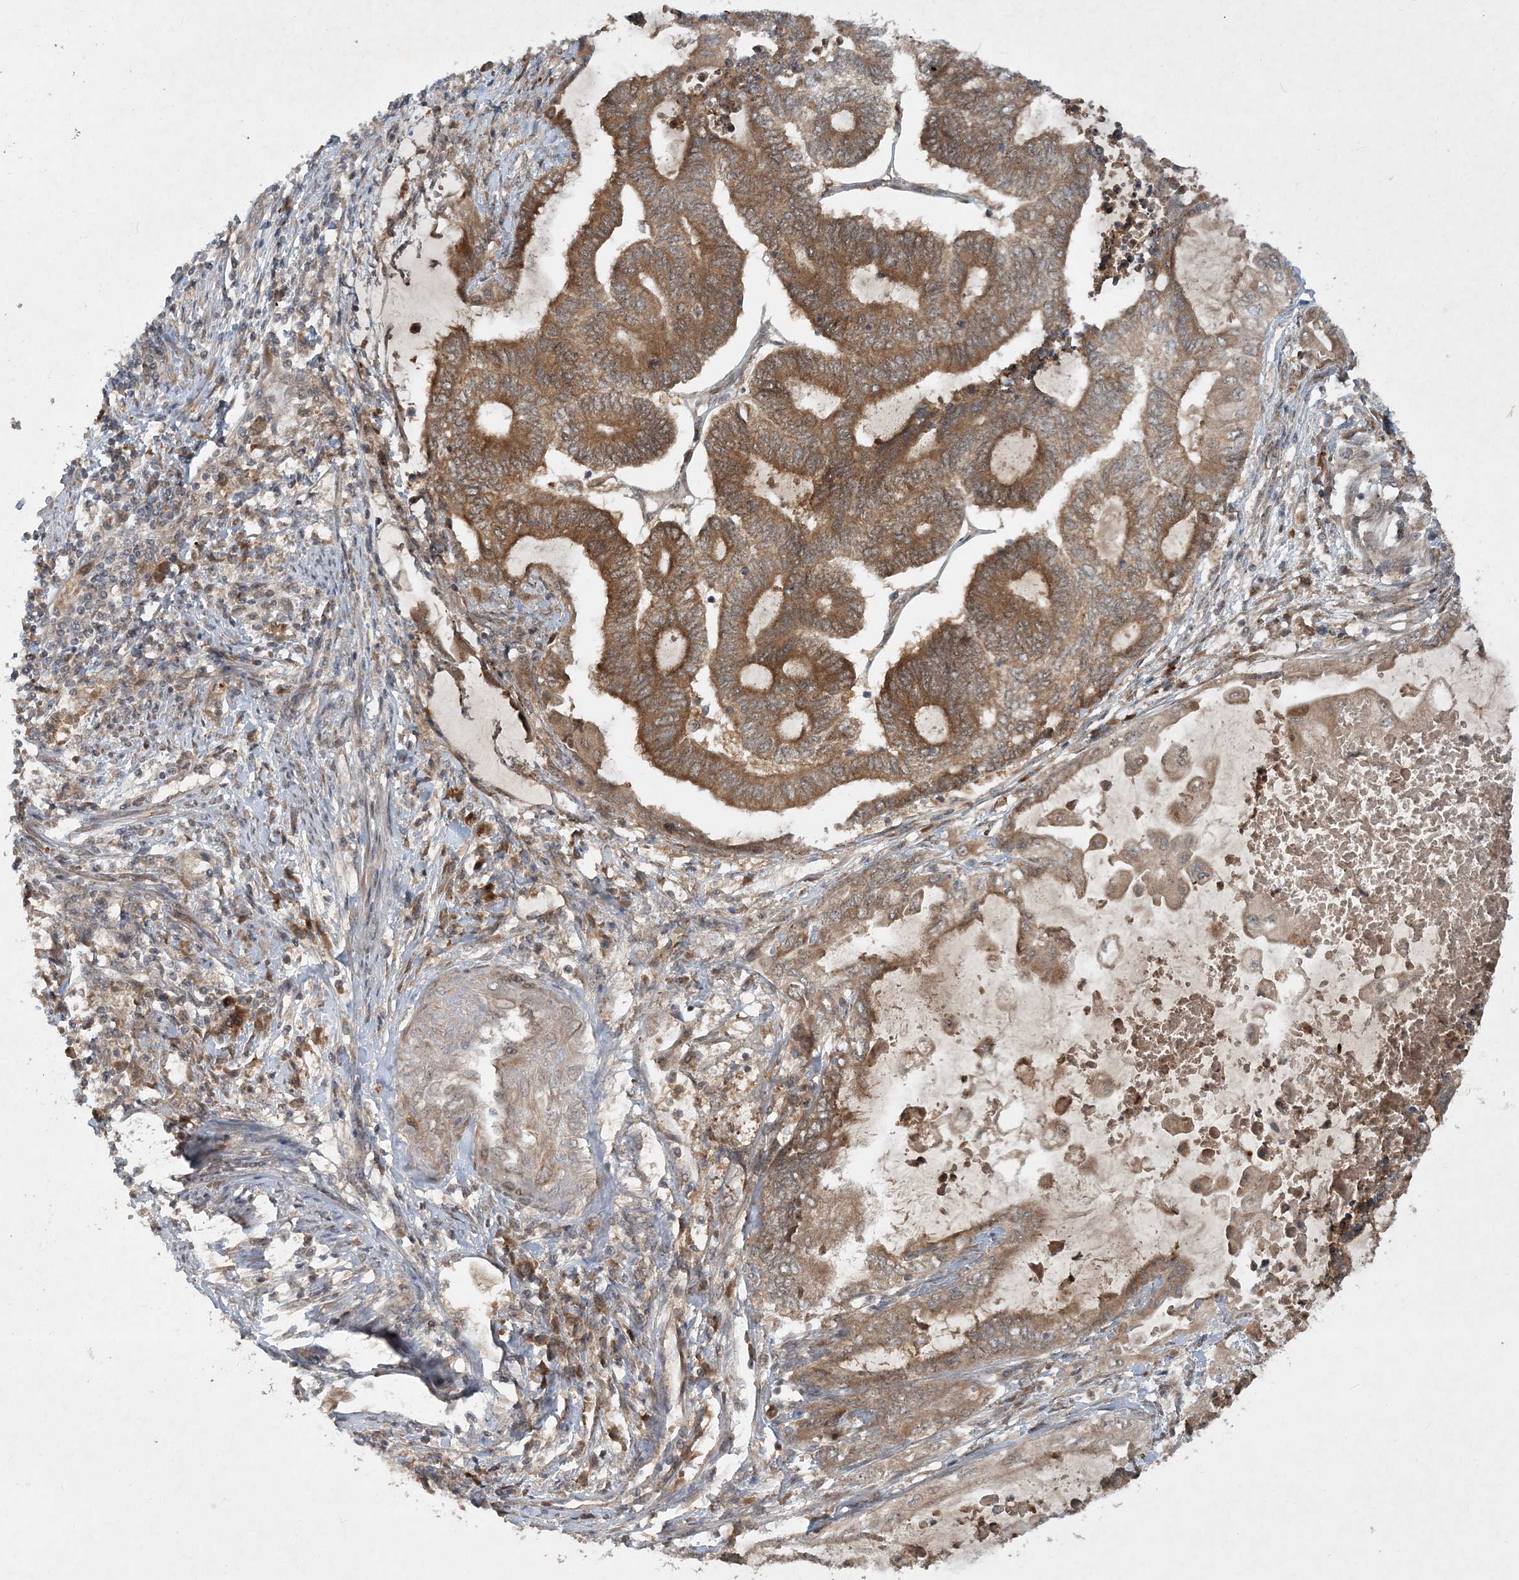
{"staining": {"intensity": "moderate", "quantity": ">75%", "location": "cytoplasmic/membranous"}, "tissue": "endometrial cancer", "cell_type": "Tumor cells", "image_type": "cancer", "snomed": [{"axis": "morphology", "description": "Adenocarcinoma, NOS"}, {"axis": "topography", "description": "Uterus"}, {"axis": "topography", "description": "Endometrium"}], "caption": "A histopathology image showing moderate cytoplasmic/membranous positivity in approximately >75% of tumor cells in endometrial cancer (adenocarcinoma), as visualized by brown immunohistochemical staining.", "gene": "UBR3", "patient": {"sex": "female", "age": 70}}